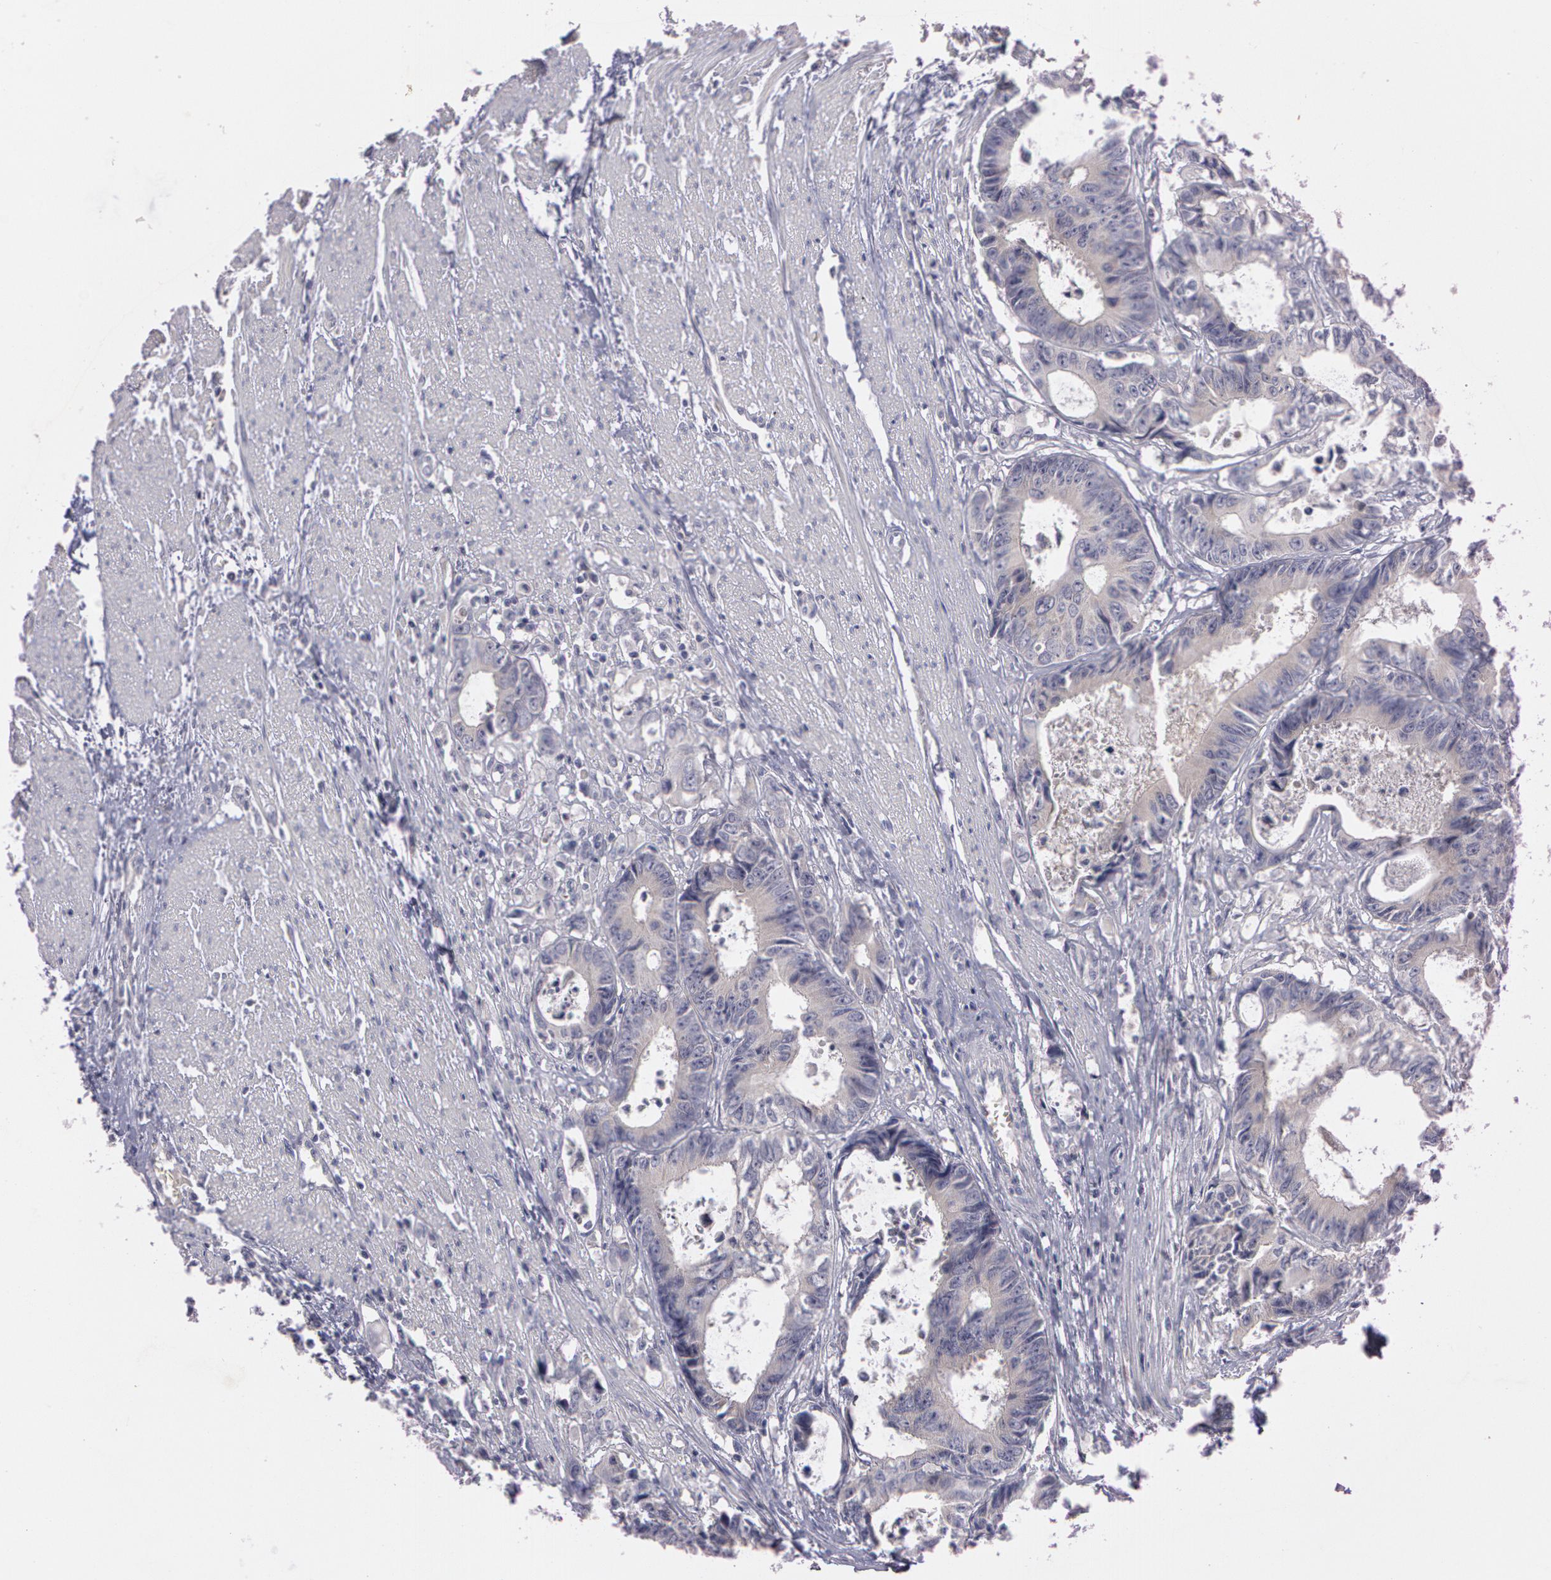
{"staining": {"intensity": "weak", "quantity": "25%-75%", "location": "cytoplasmic/membranous"}, "tissue": "colorectal cancer", "cell_type": "Tumor cells", "image_type": "cancer", "snomed": [{"axis": "morphology", "description": "Adenocarcinoma, NOS"}, {"axis": "topography", "description": "Rectum"}], "caption": "DAB immunohistochemical staining of human colorectal cancer (adenocarcinoma) shows weak cytoplasmic/membranous protein expression in about 25%-75% of tumor cells.", "gene": "MXRA5", "patient": {"sex": "female", "age": 98}}